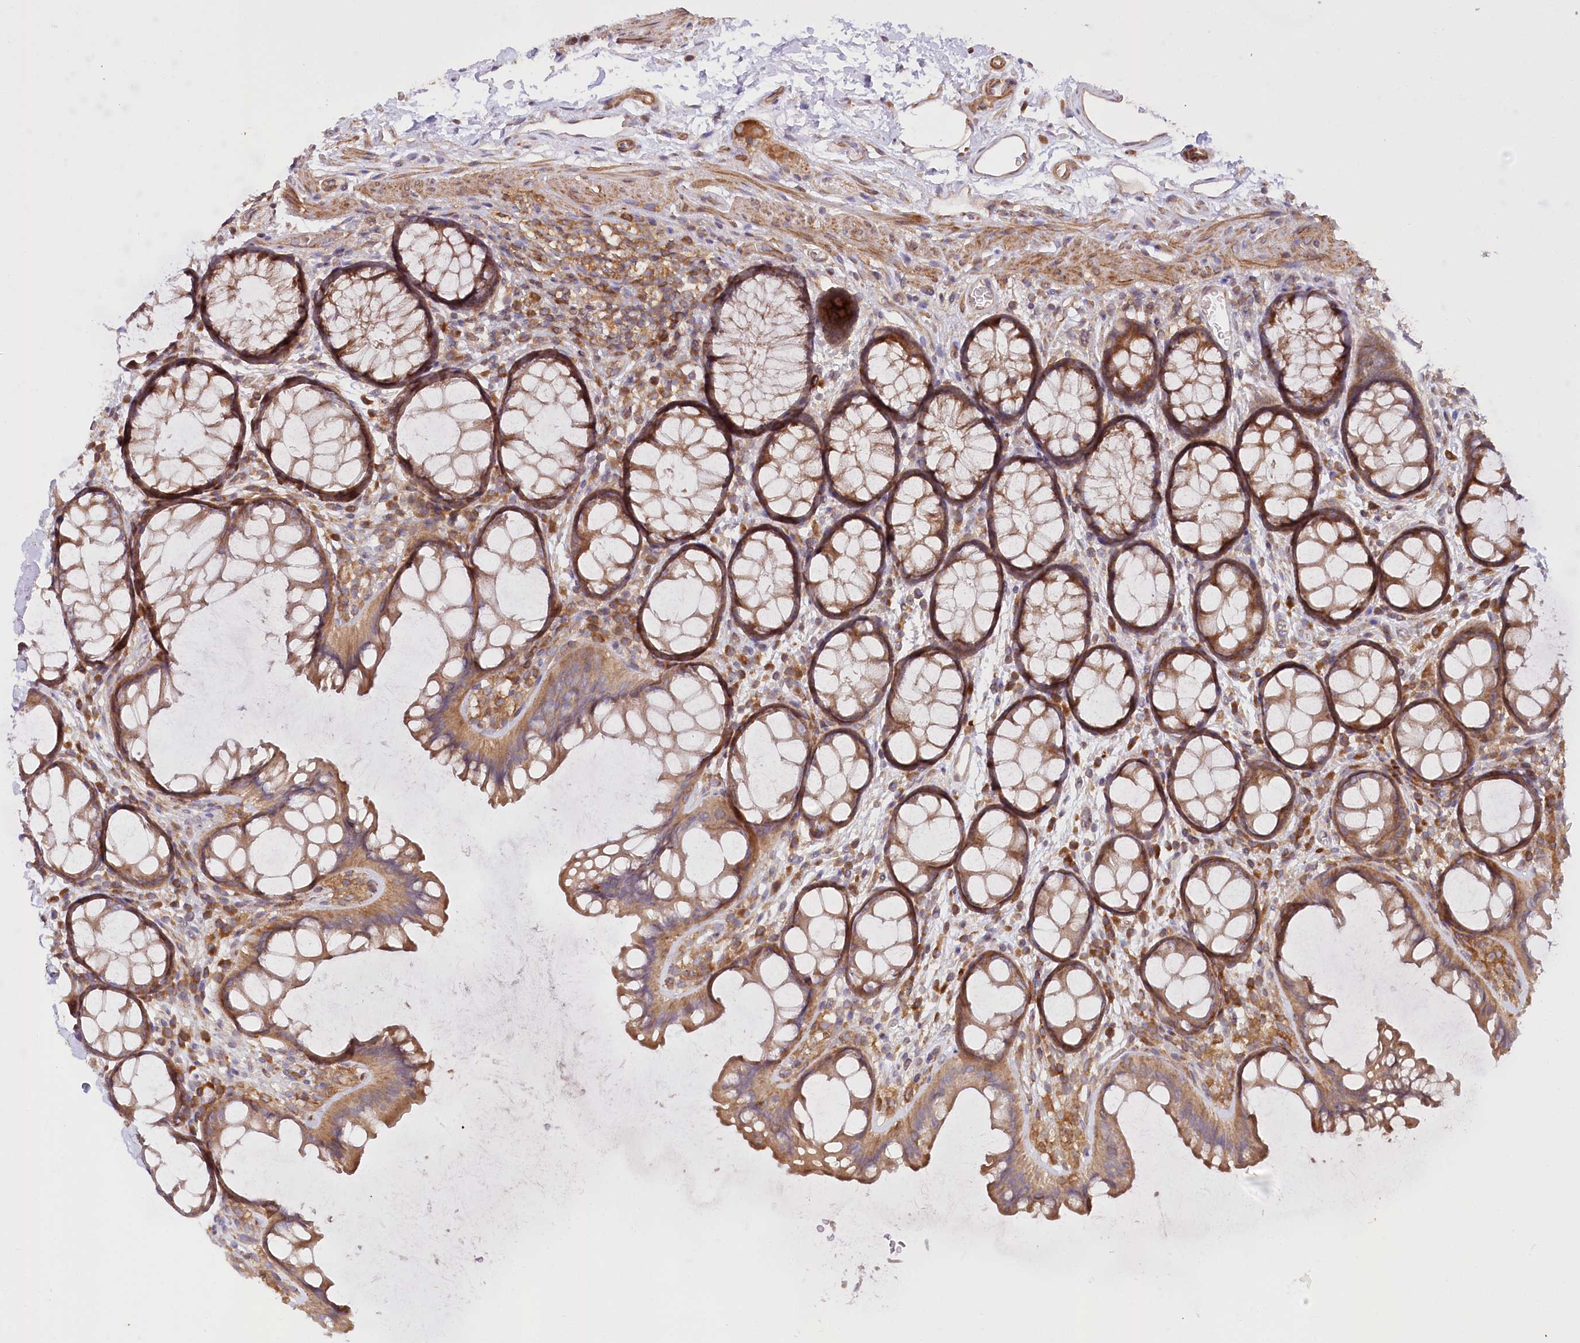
{"staining": {"intensity": "moderate", "quantity": ">75%", "location": "cytoplasmic/membranous"}, "tissue": "colon", "cell_type": "Endothelial cells", "image_type": "normal", "snomed": [{"axis": "morphology", "description": "Normal tissue, NOS"}, {"axis": "topography", "description": "Colon"}], "caption": "This micrograph demonstrates normal colon stained with immunohistochemistry to label a protein in brown. The cytoplasmic/membranous of endothelial cells show moderate positivity for the protein. Nuclei are counter-stained blue.", "gene": "PAIP2", "patient": {"sex": "female", "age": 82}}